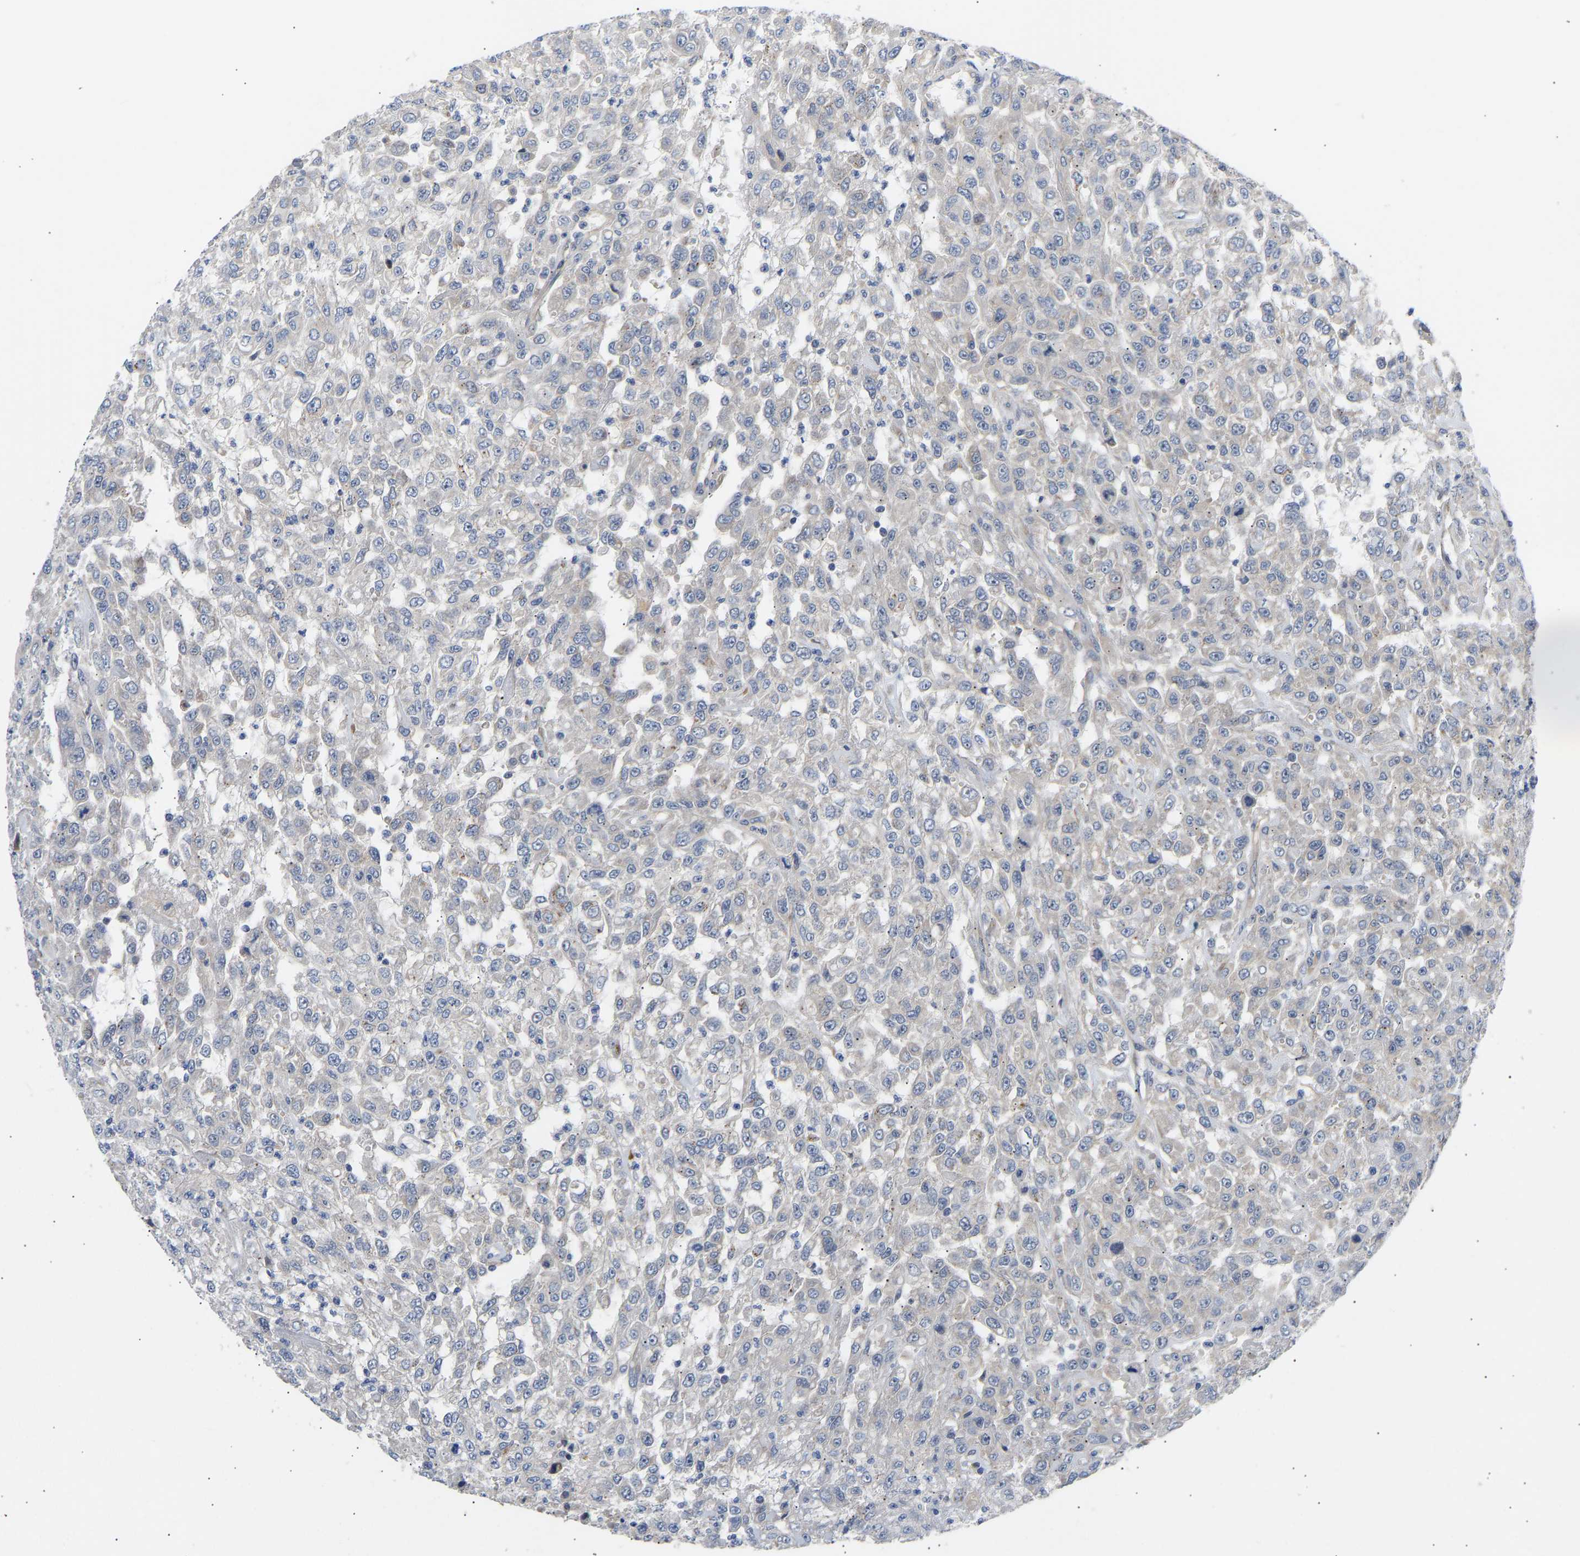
{"staining": {"intensity": "negative", "quantity": "none", "location": "none"}, "tissue": "urothelial cancer", "cell_type": "Tumor cells", "image_type": "cancer", "snomed": [{"axis": "morphology", "description": "Urothelial carcinoma, High grade"}, {"axis": "topography", "description": "Urinary bladder"}], "caption": "Urothelial carcinoma (high-grade) was stained to show a protein in brown. There is no significant expression in tumor cells.", "gene": "KASH5", "patient": {"sex": "male", "age": 46}}